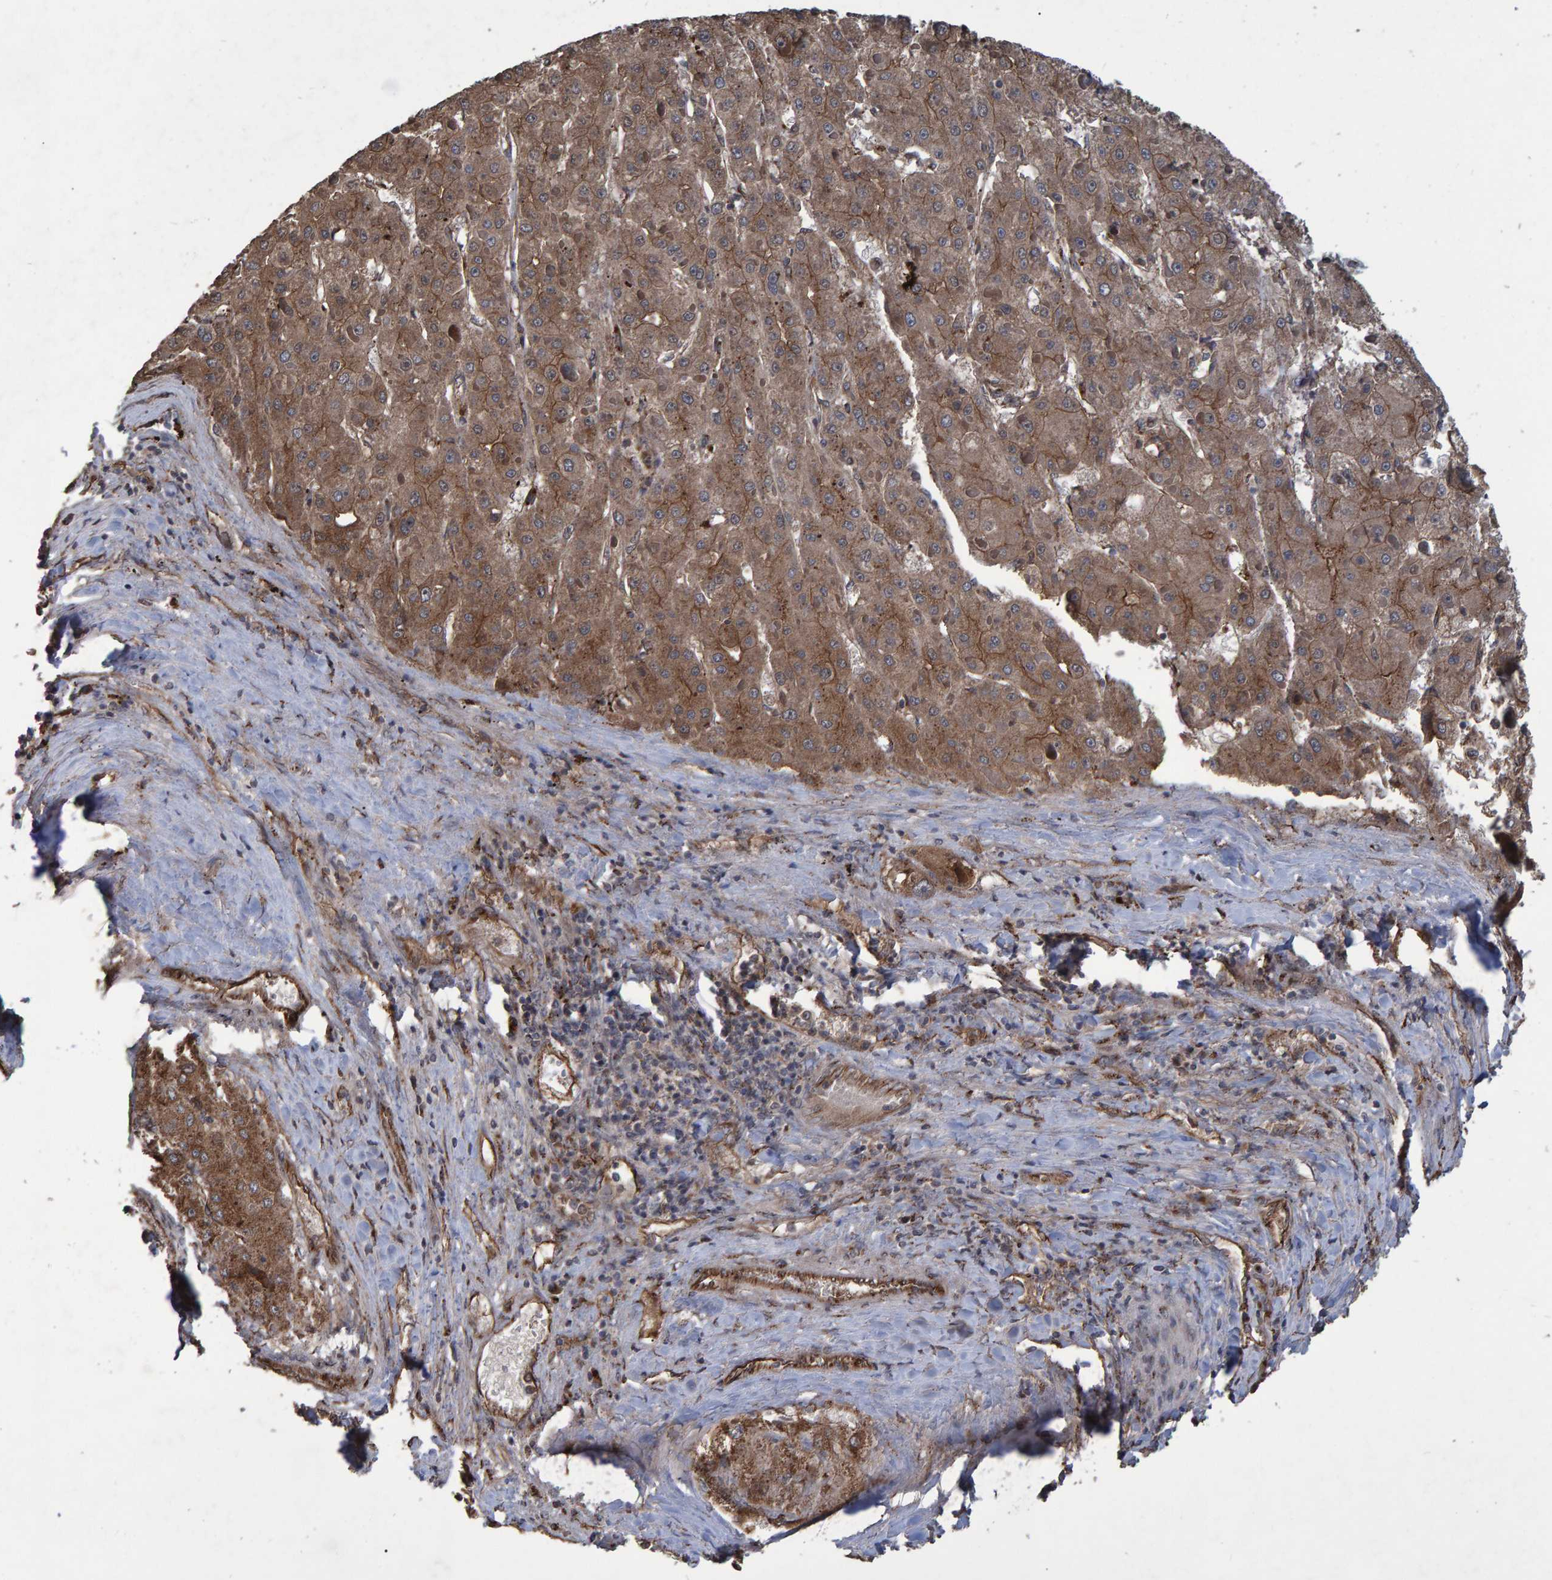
{"staining": {"intensity": "moderate", "quantity": ">75%", "location": "cytoplasmic/membranous"}, "tissue": "liver cancer", "cell_type": "Tumor cells", "image_type": "cancer", "snomed": [{"axis": "morphology", "description": "Carcinoma, Hepatocellular, NOS"}, {"axis": "topography", "description": "Liver"}], "caption": "Protein staining of liver cancer (hepatocellular carcinoma) tissue exhibits moderate cytoplasmic/membranous positivity in approximately >75% of tumor cells.", "gene": "TRIM68", "patient": {"sex": "female", "age": 73}}